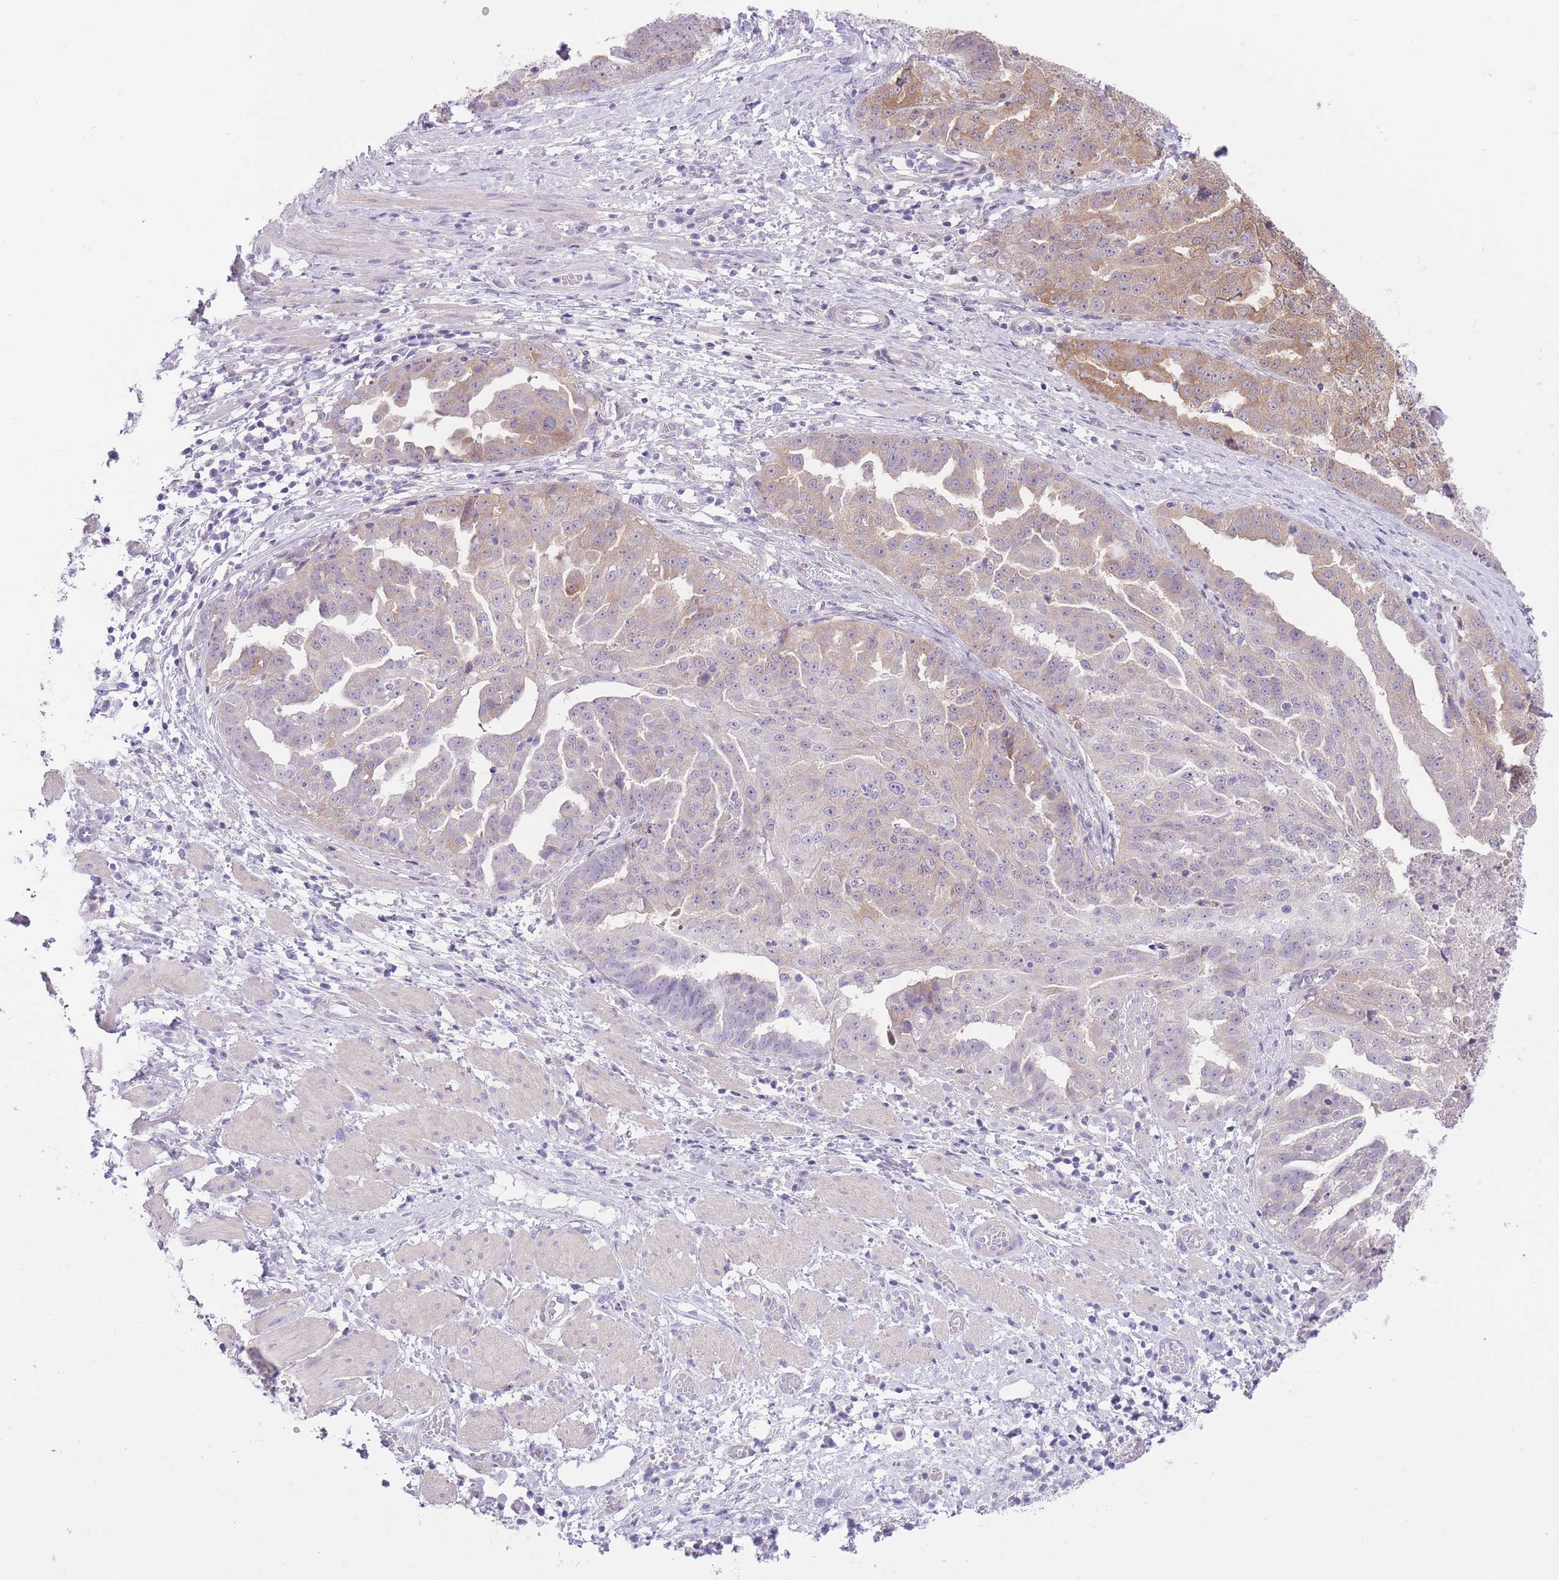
{"staining": {"intensity": "weak", "quantity": "<25%", "location": "cytoplasmic/membranous"}, "tissue": "ovarian cancer", "cell_type": "Tumor cells", "image_type": "cancer", "snomed": [{"axis": "morphology", "description": "Cystadenocarcinoma, serous, NOS"}, {"axis": "topography", "description": "Ovary"}], "caption": "High magnification brightfield microscopy of ovarian serous cystadenocarcinoma stained with DAB (brown) and counterstained with hematoxylin (blue): tumor cells show no significant staining. The staining was performed using DAB to visualize the protein expression in brown, while the nuclei were stained in blue with hematoxylin (Magnification: 20x).", "gene": "OR11H12", "patient": {"sex": "female", "age": 58}}